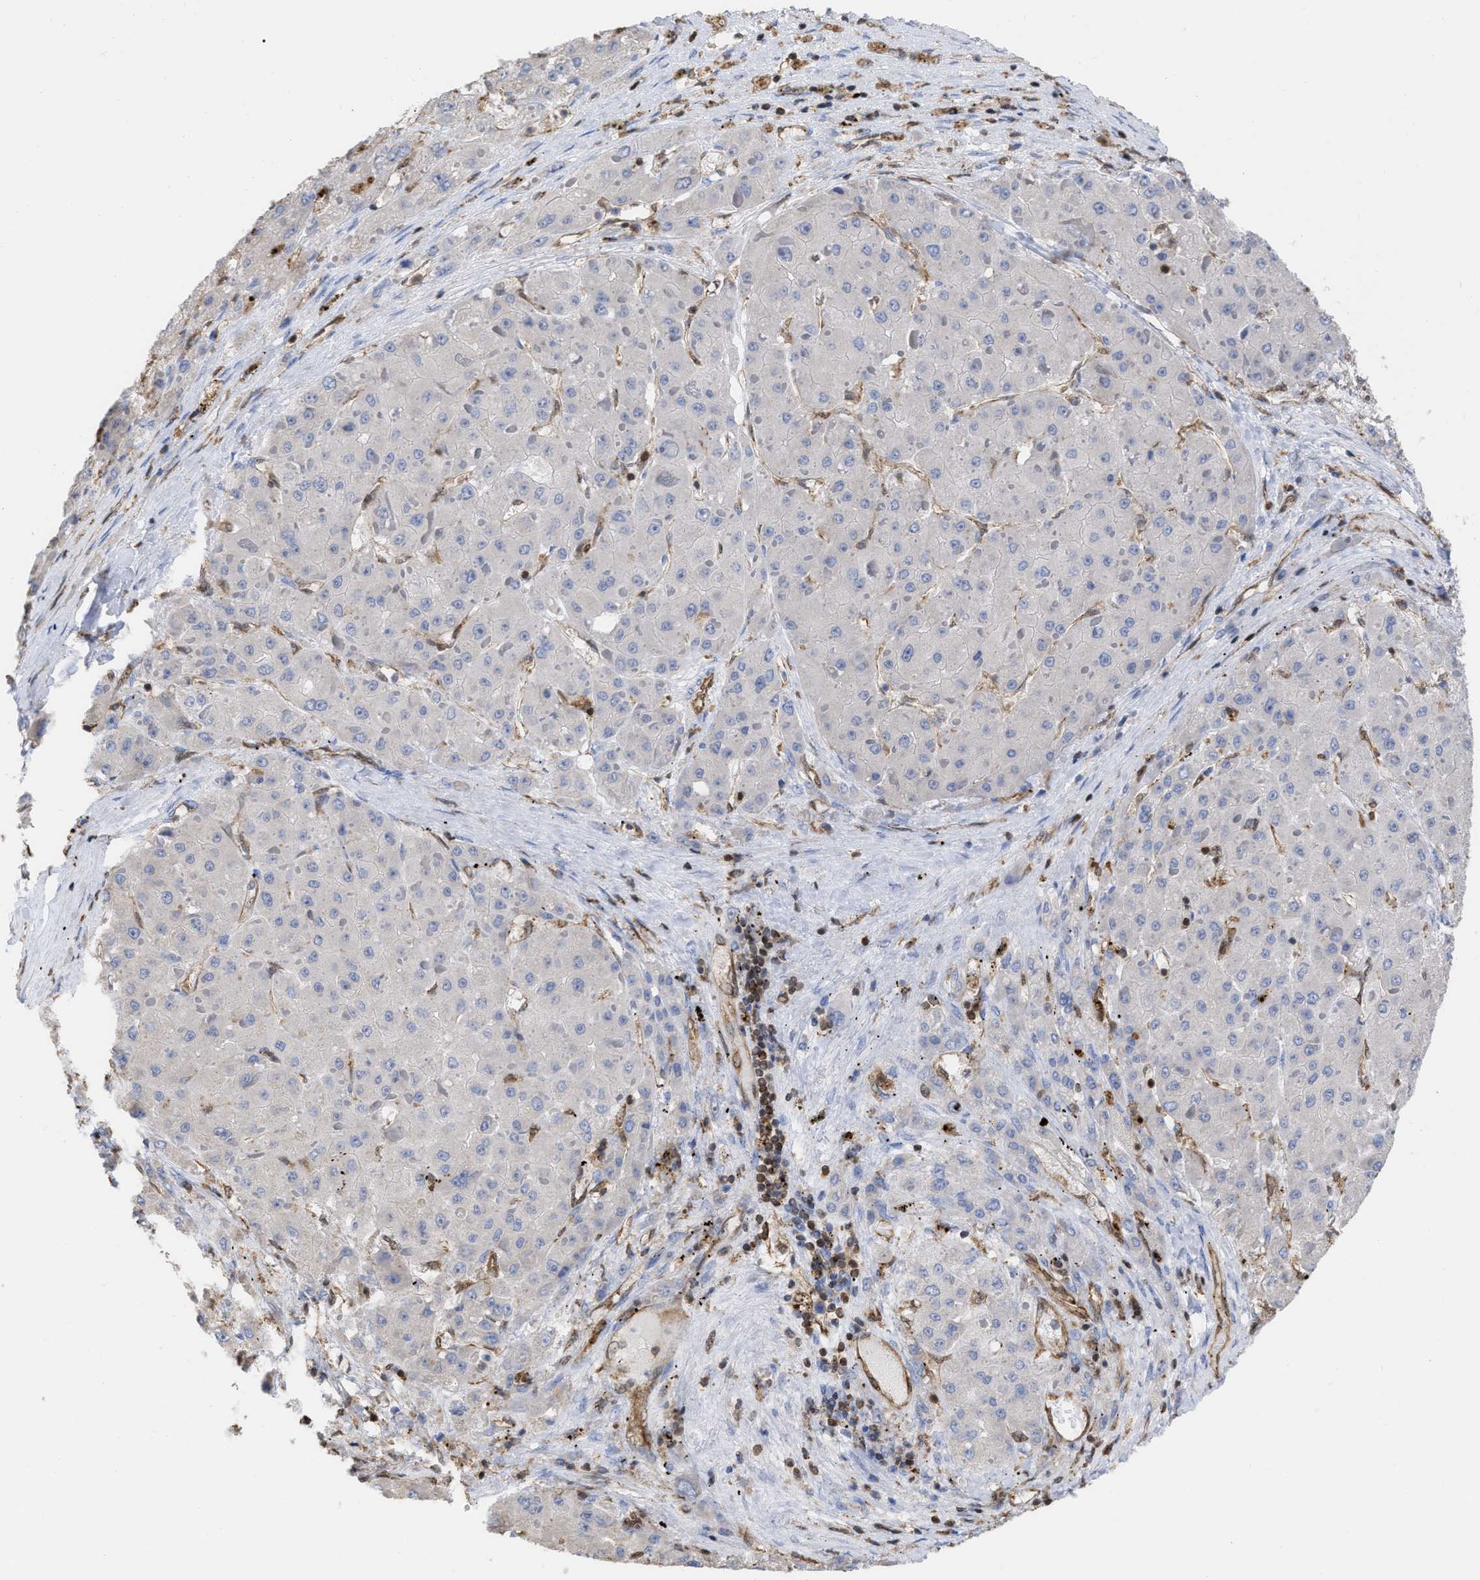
{"staining": {"intensity": "negative", "quantity": "none", "location": "none"}, "tissue": "liver cancer", "cell_type": "Tumor cells", "image_type": "cancer", "snomed": [{"axis": "morphology", "description": "Carcinoma, Hepatocellular, NOS"}, {"axis": "topography", "description": "Liver"}], "caption": "The micrograph shows no significant staining in tumor cells of hepatocellular carcinoma (liver). Nuclei are stained in blue.", "gene": "GIMAP4", "patient": {"sex": "female", "age": 73}}